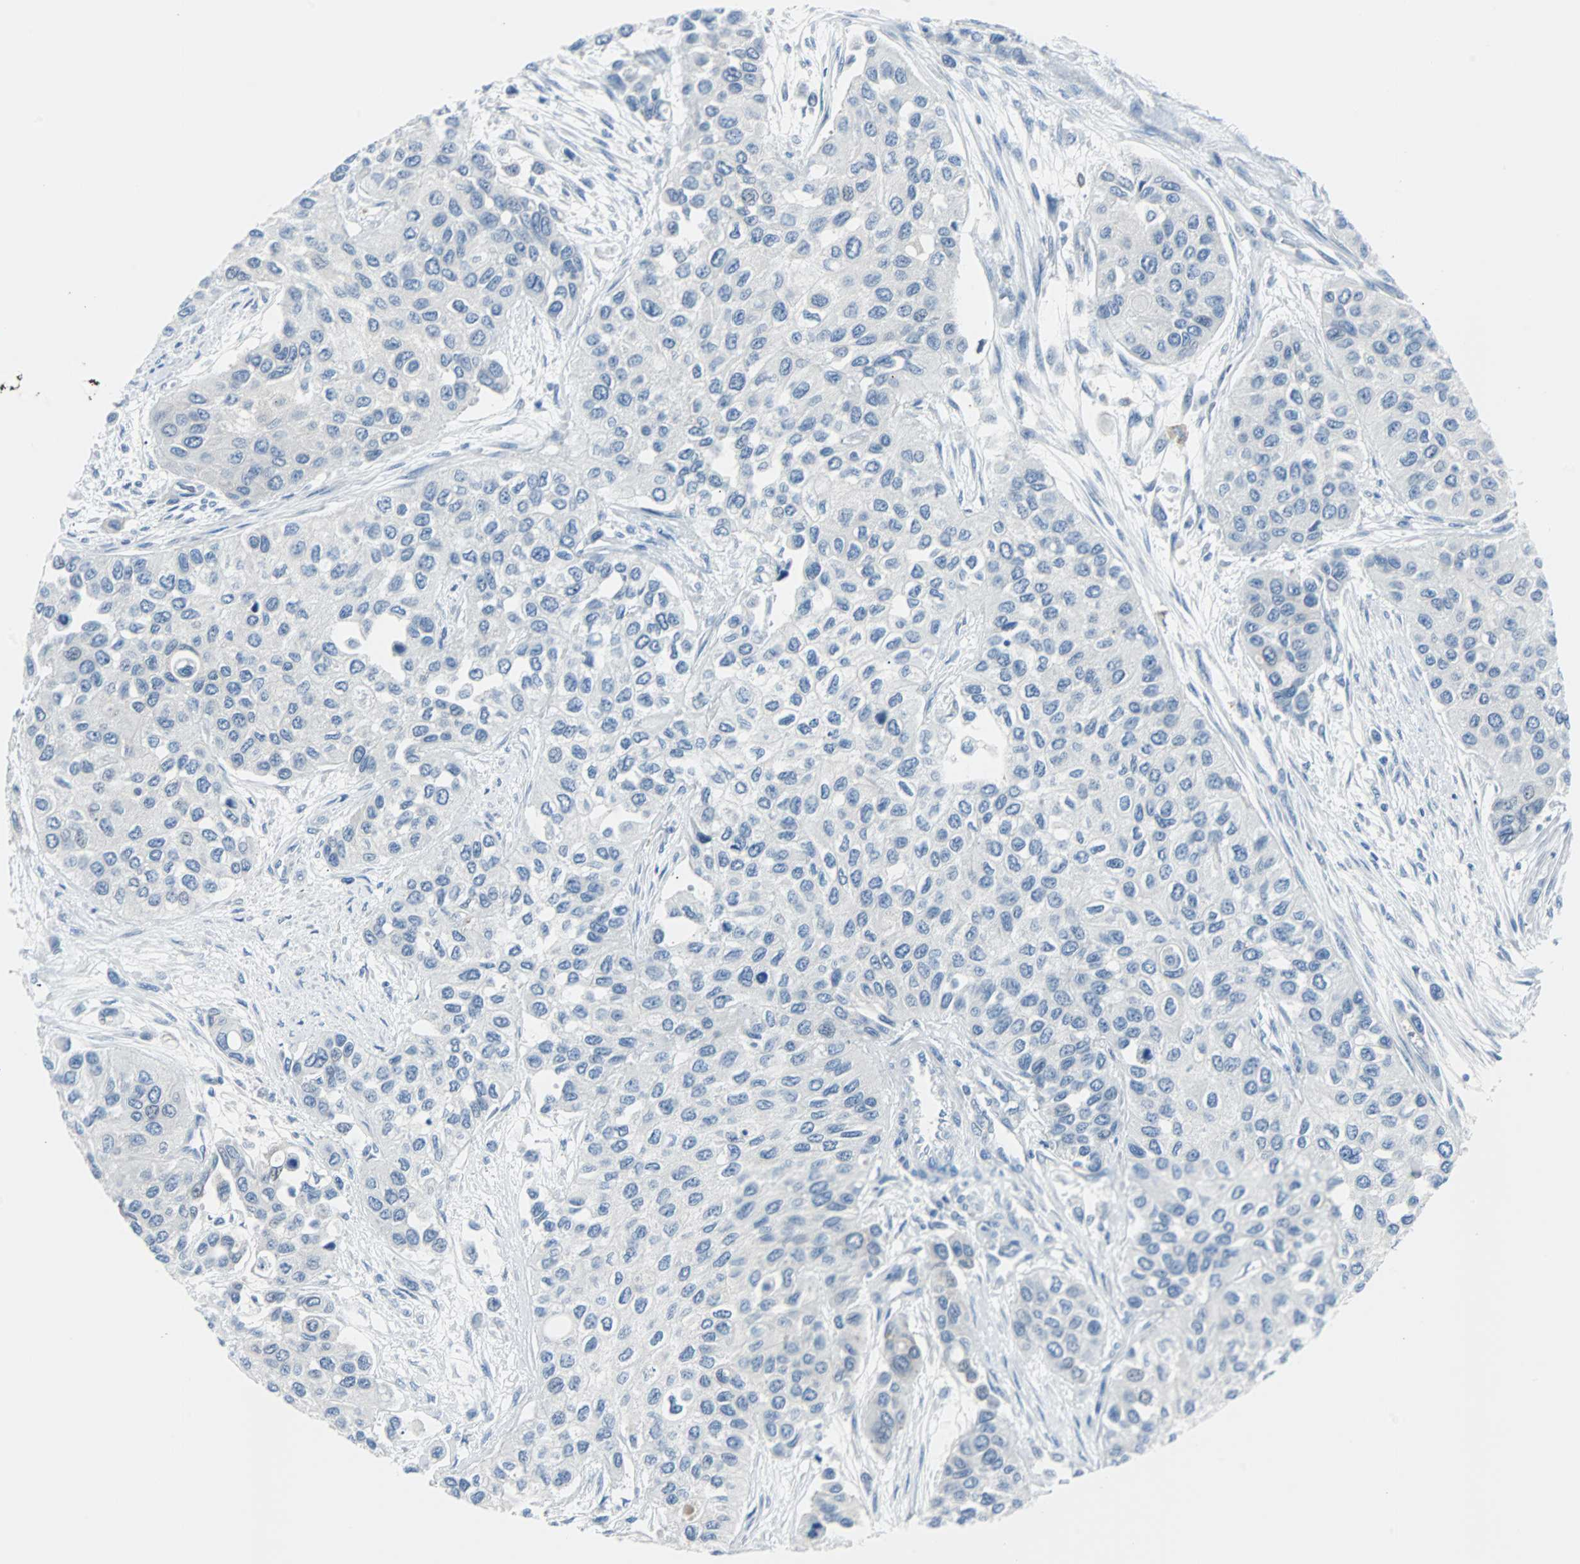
{"staining": {"intensity": "negative", "quantity": "none", "location": "none"}, "tissue": "urothelial cancer", "cell_type": "Tumor cells", "image_type": "cancer", "snomed": [{"axis": "morphology", "description": "Urothelial carcinoma, High grade"}, {"axis": "topography", "description": "Urinary bladder"}], "caption": "An image of urothelial carcinoma (high-grade) stained for a protein shows no brown staining in tumor cells. (DAB (3,3'-diaminobenzidine) immunohistochemistry visualized using brightfield microscopy, high magnification).", "gene": "RASA1", "patient": {"sex": "female", "age": 56}}